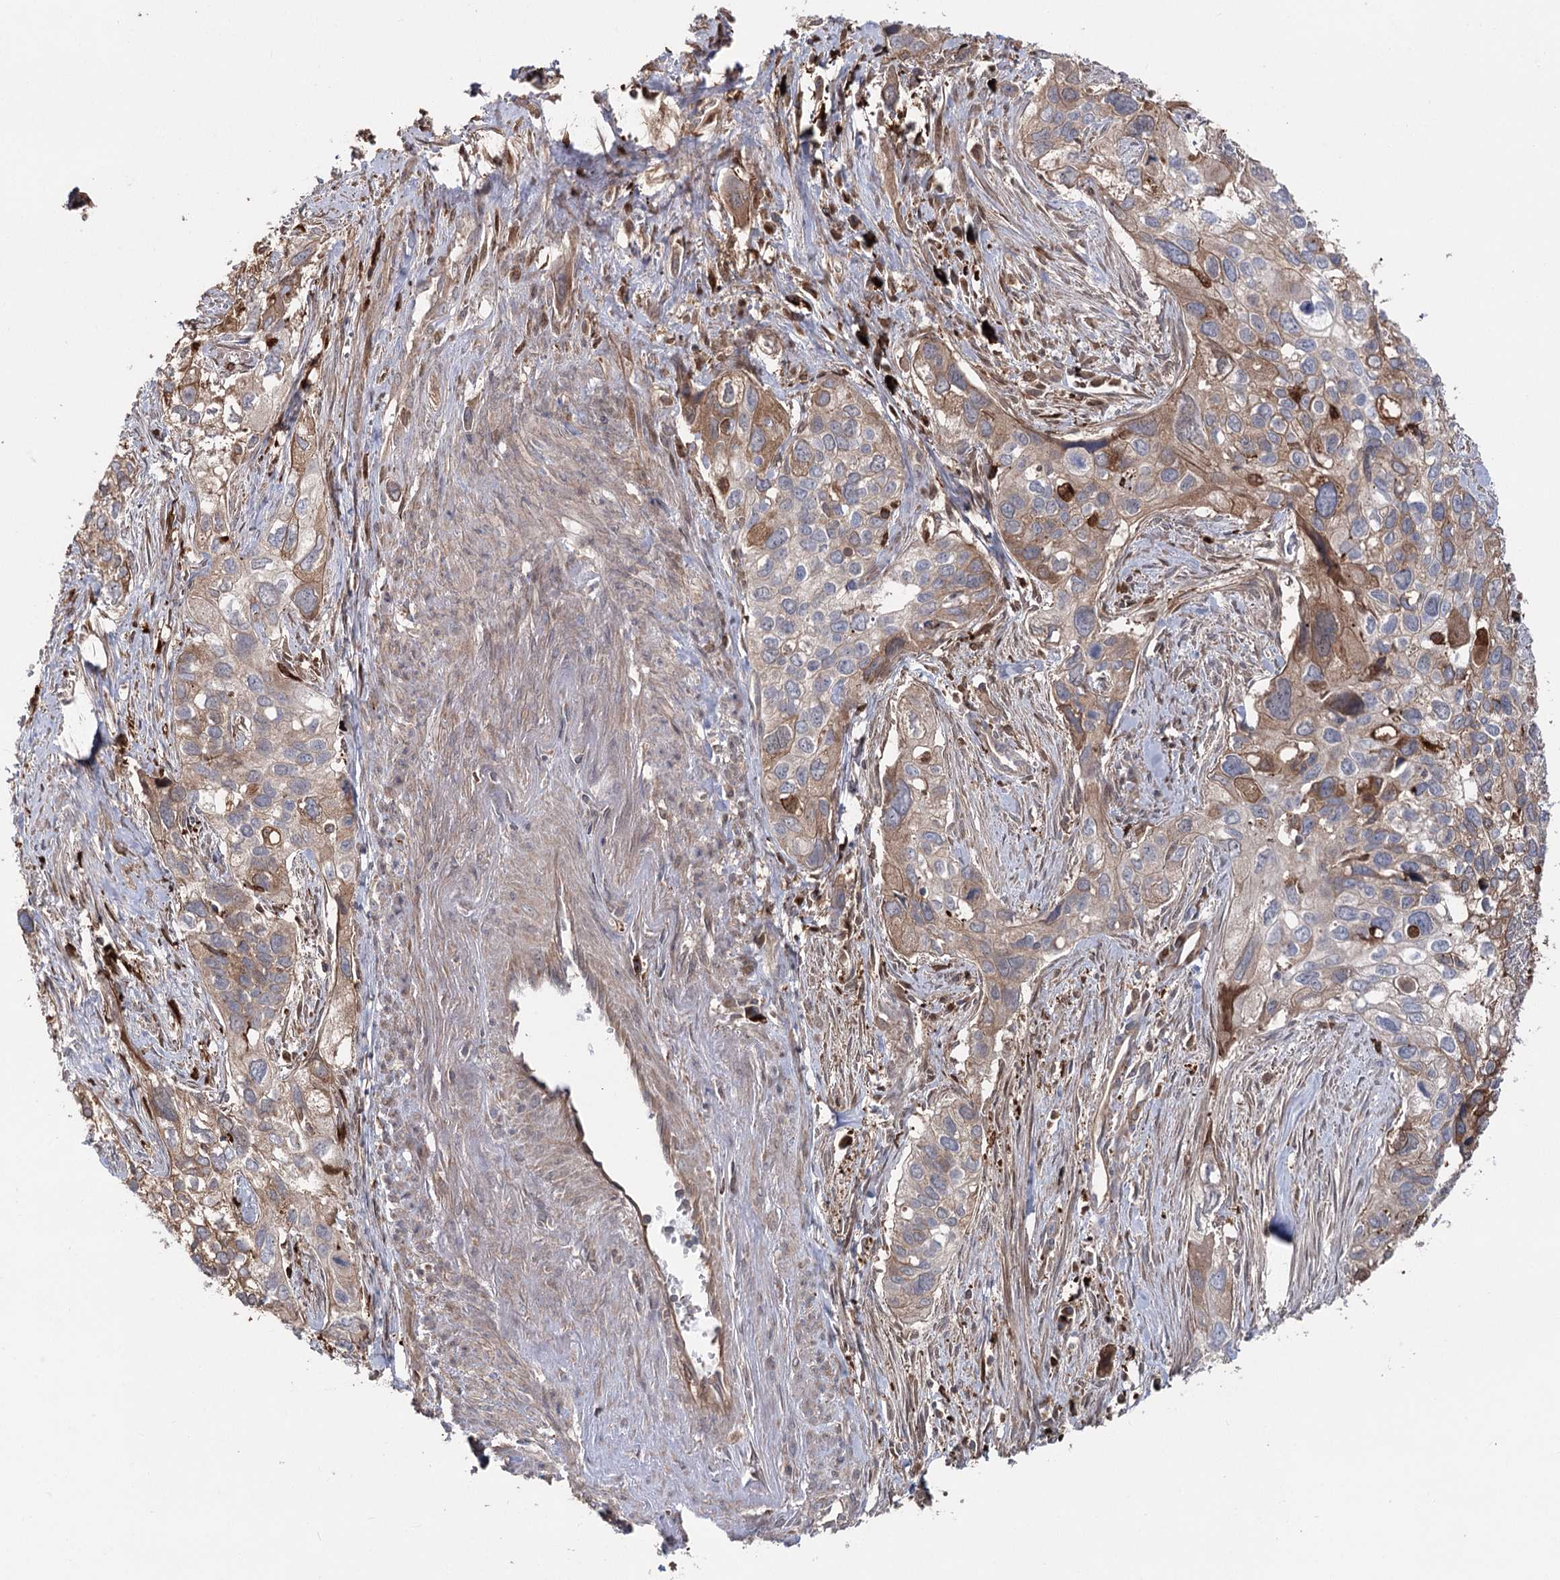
{"staining": {"intensity": "moderate", "quantity": "25%-75%", "location": "cytoplasmic/membranous"}, "tissue": "cervical cancer", "cell_type": "Tumor cells", "image_type": "cancer", "snomed": [{"axis": "morphology", "description": "Squamous cell carcinoma, NOS"}, {"axis": "topography", "description": "Cervix"}], "caption": "IHC photomicrograph of neoplastic tissue: cervical squamous cell carcinoma stained using IHC displays medium levels of moderate protein expression localized specifically in the cytoplasmic/membranous of tumor cells, appearing as a cytoplasmic/membranous brown color.", "gene": "OTUD1", "patient": {"sex": "female", "age": 55}}